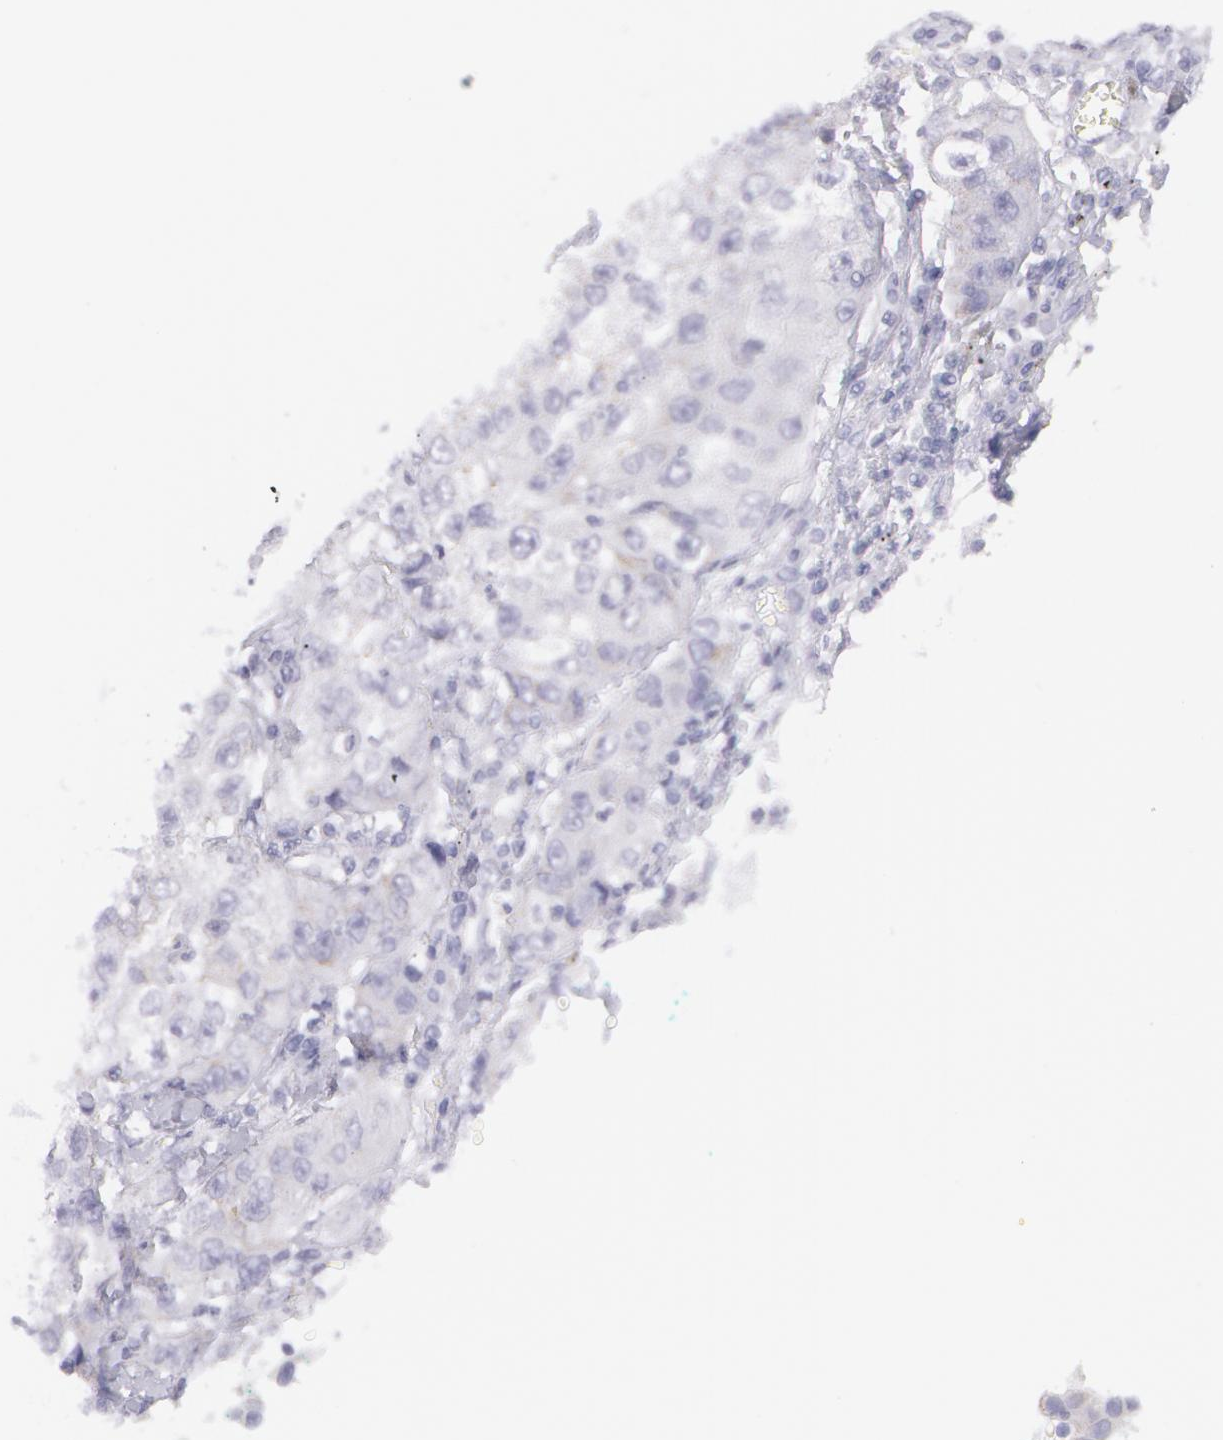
{"staining": {"intensity": "negative", "quantity": "none", "location": "none"}, "tissue": "lung cancer", "cell_type": "Tumor cells", "image_type": "cancer", "snomed": [{"axis": "morphology", "description": "Squamous cell carcinoma, NOS"}, {"axis": "topography", "description": "Lung"}], "caption": "Immunohistochemistry image of neoplastic tissue: human squamous cell carcinoma (lung) stained with DAB reveals no significant protein positivity in tumor cells.", "gene": "AMACR", "patient": {"sex": "male", "age": 64}}